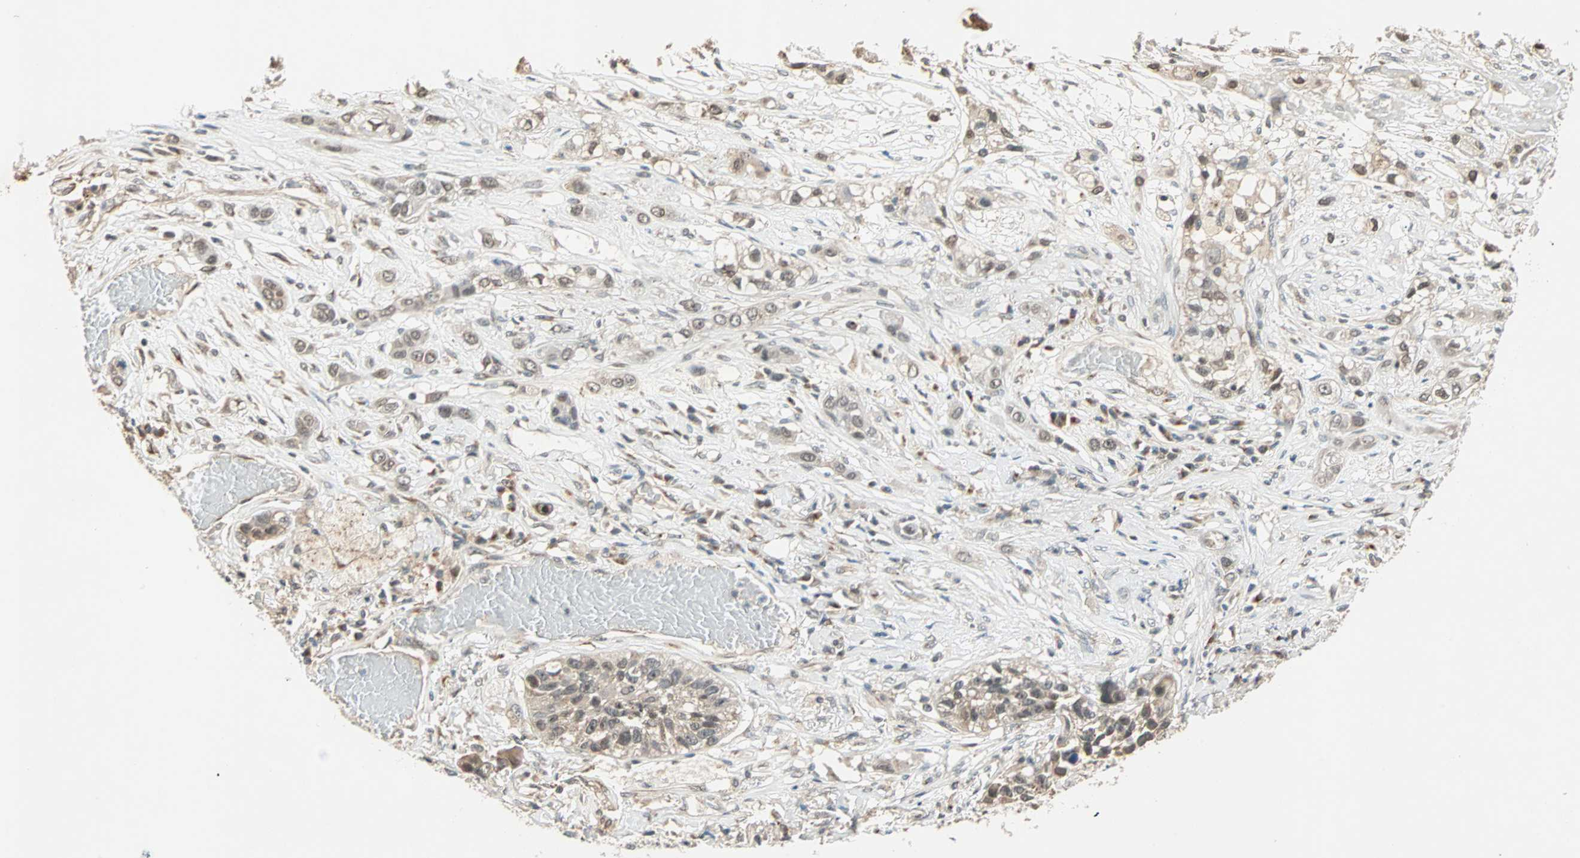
{"staining": {"intensity": "weak", "quantity": "25%-75%", "location": "cytoplasmic/membranous,nuclear"}, "tissue": "lung cancer", "cell_type": "Tumor cells", "image_type": "cancer", "snomed": [{"axis": "morphology", "description": "Squamous cell carcinoma, NOS"}, {"axis": "topography", "description": "Lung"}], "caption": "Lung squamous cell carcinoma tissue exhibits weak cytoplasmic/membranous and nuclear staining in about 25%-75% of tumor cells", "gene": "PRDM2", "patient": {"sex": "male", "age": 71}}